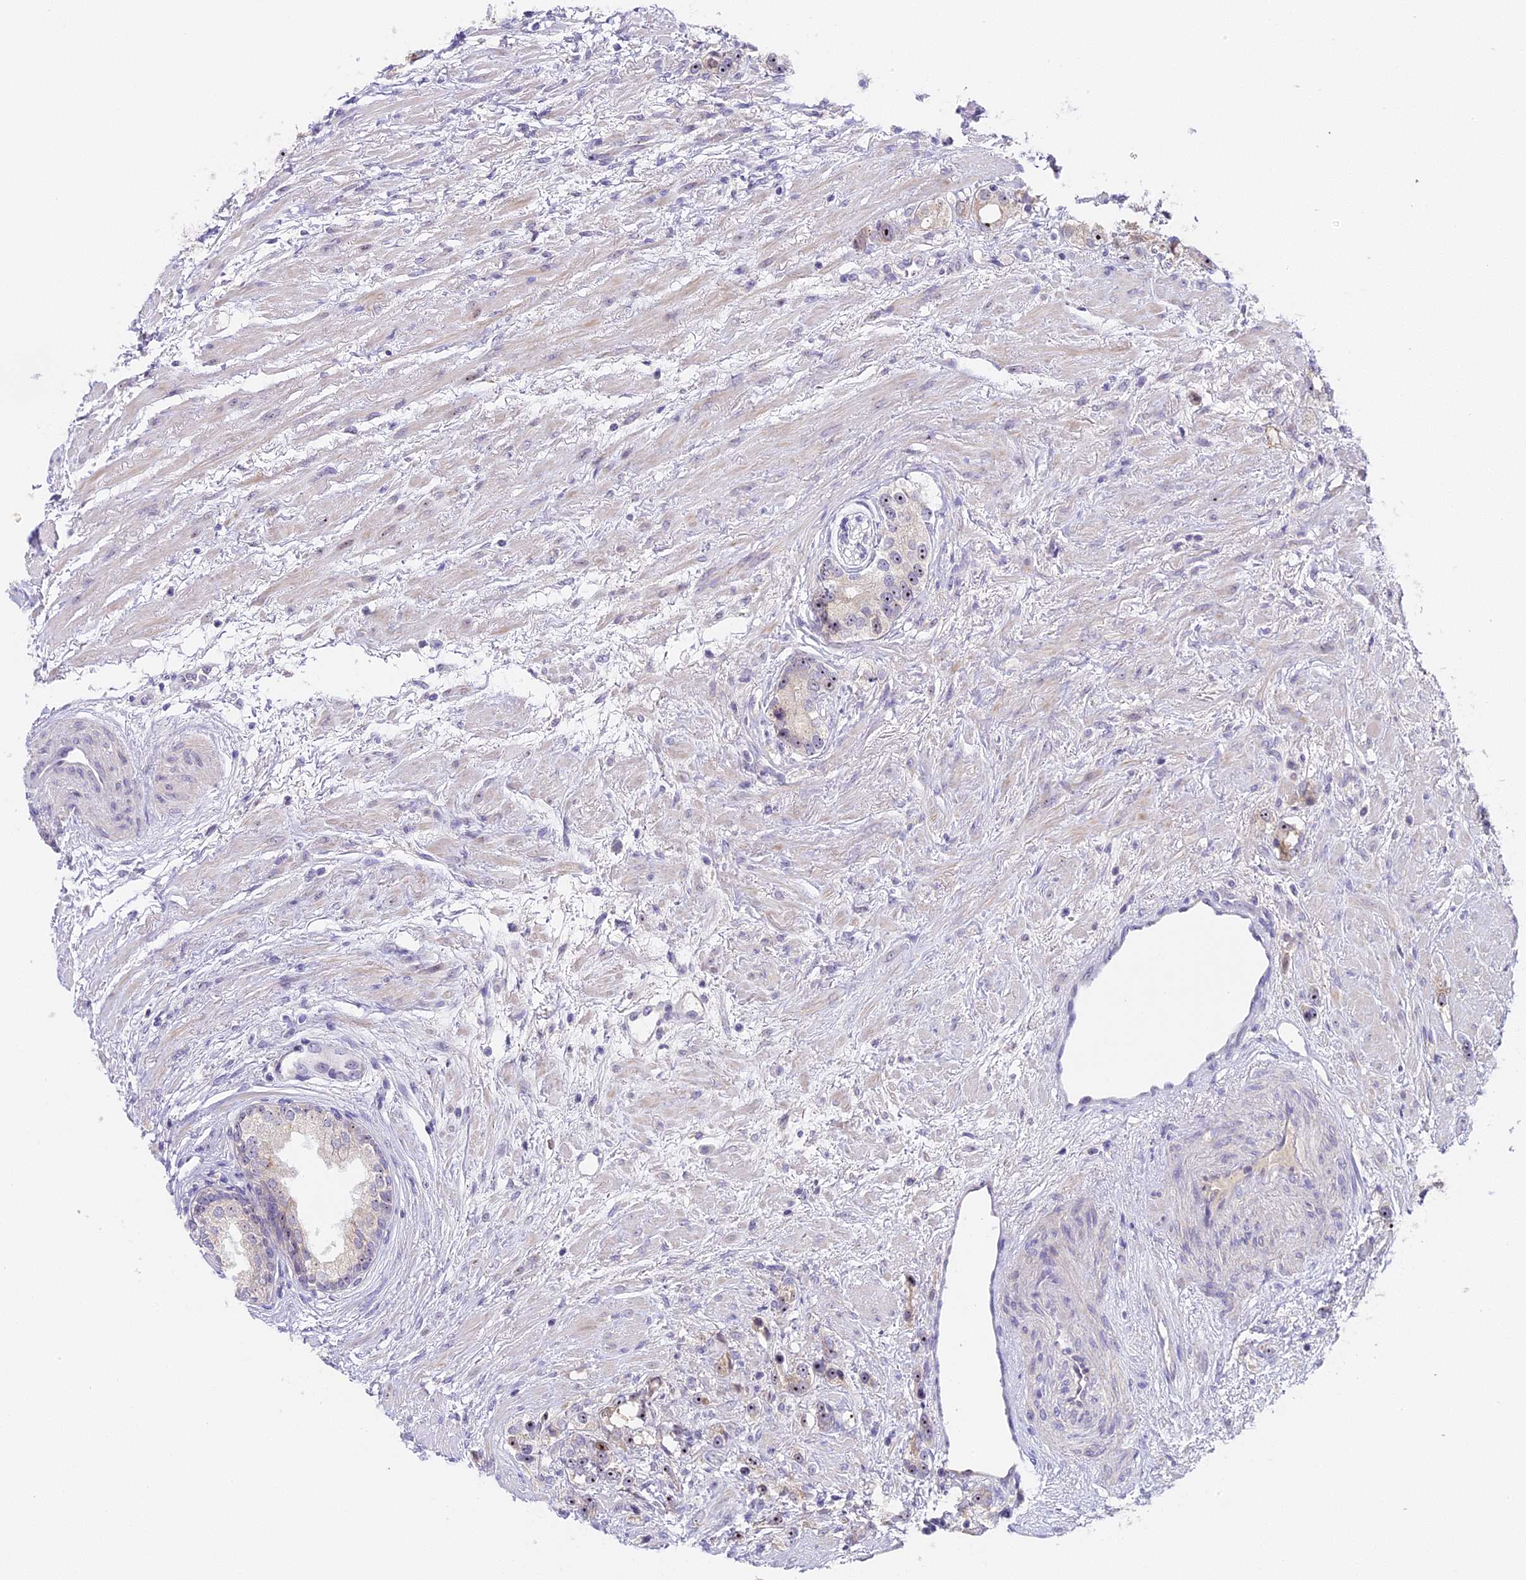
{"staining": {"intensity": "moderate", "quantity": "25%-75%", "location": "nuclear"}, "tissue": "prostate cancer", "cell_type": "Tumor cells", "image_type": "cancer", "snomed": [{"axis": "morphology", "description": "Adenocarcinoma, High grade"}, {"axis": "topography", "description": "Prostate"}], "caption": "Immunohistochemistry of human prostate cancer (adenocarcinoma (high-grade)) exhibits medium levels of moderate nuclear staining in about 25%-75% of tumor cells.", "gene": "RAD51", "patient": {"sex": "male", "age": 63}}